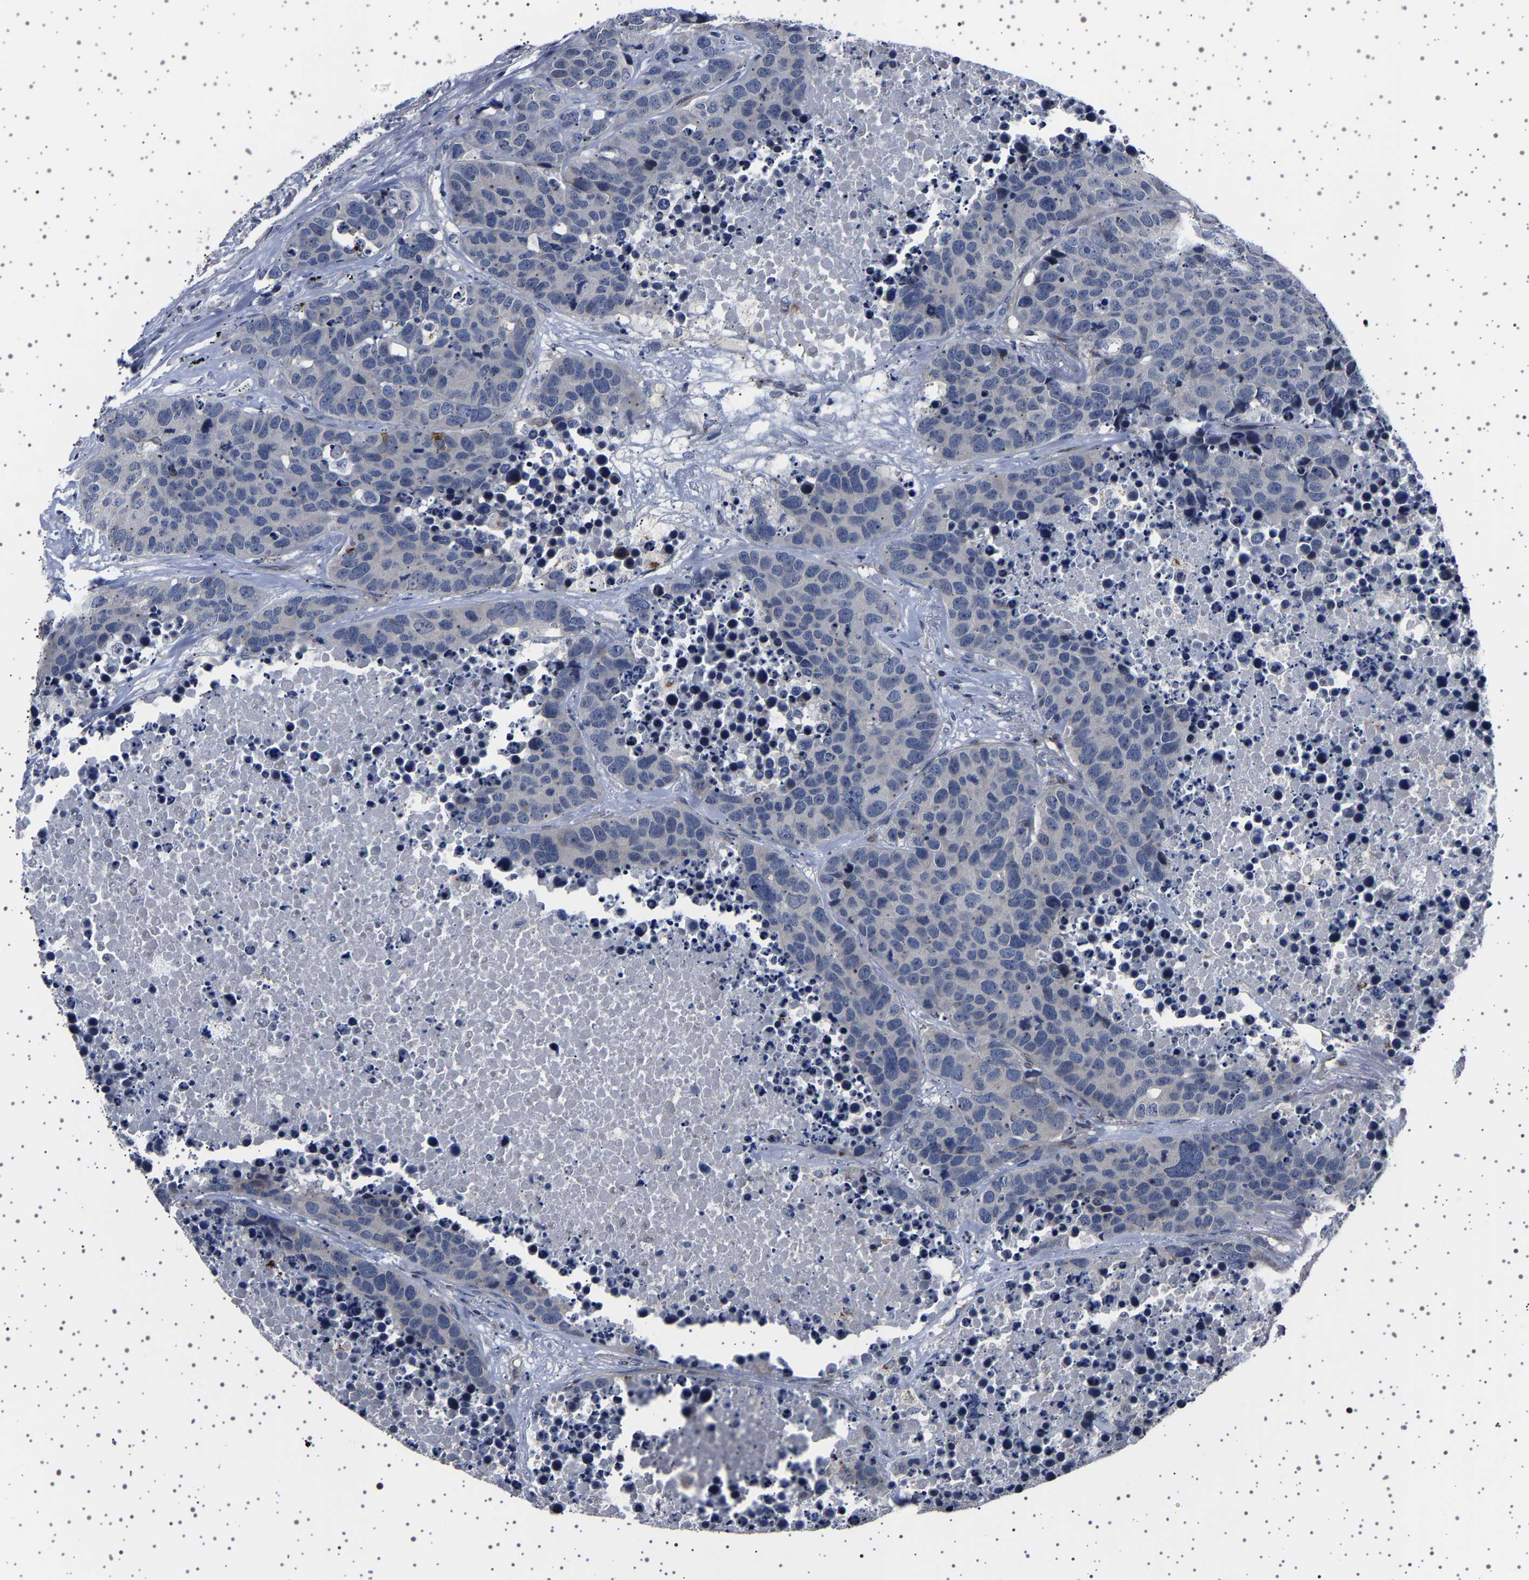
{"staining": {"intensity": "negative", "quantity": "none", "location": "none"}, "tissue": "carcinoid", "cell_type": "Tumor cells", "image_type": "cancer", "snomed": [{"axis": "morphology", "description": "Carcinoid, malignant, NOS"}, {"axis": "topography", "description": "Lung"}], "caption": "This is a image of immunohistochemistry staining of malignant carcinoid, which shows no expression in tumor cells.", "gene": "IL10RB", "patient": {"sex": "male", "age": 60}}